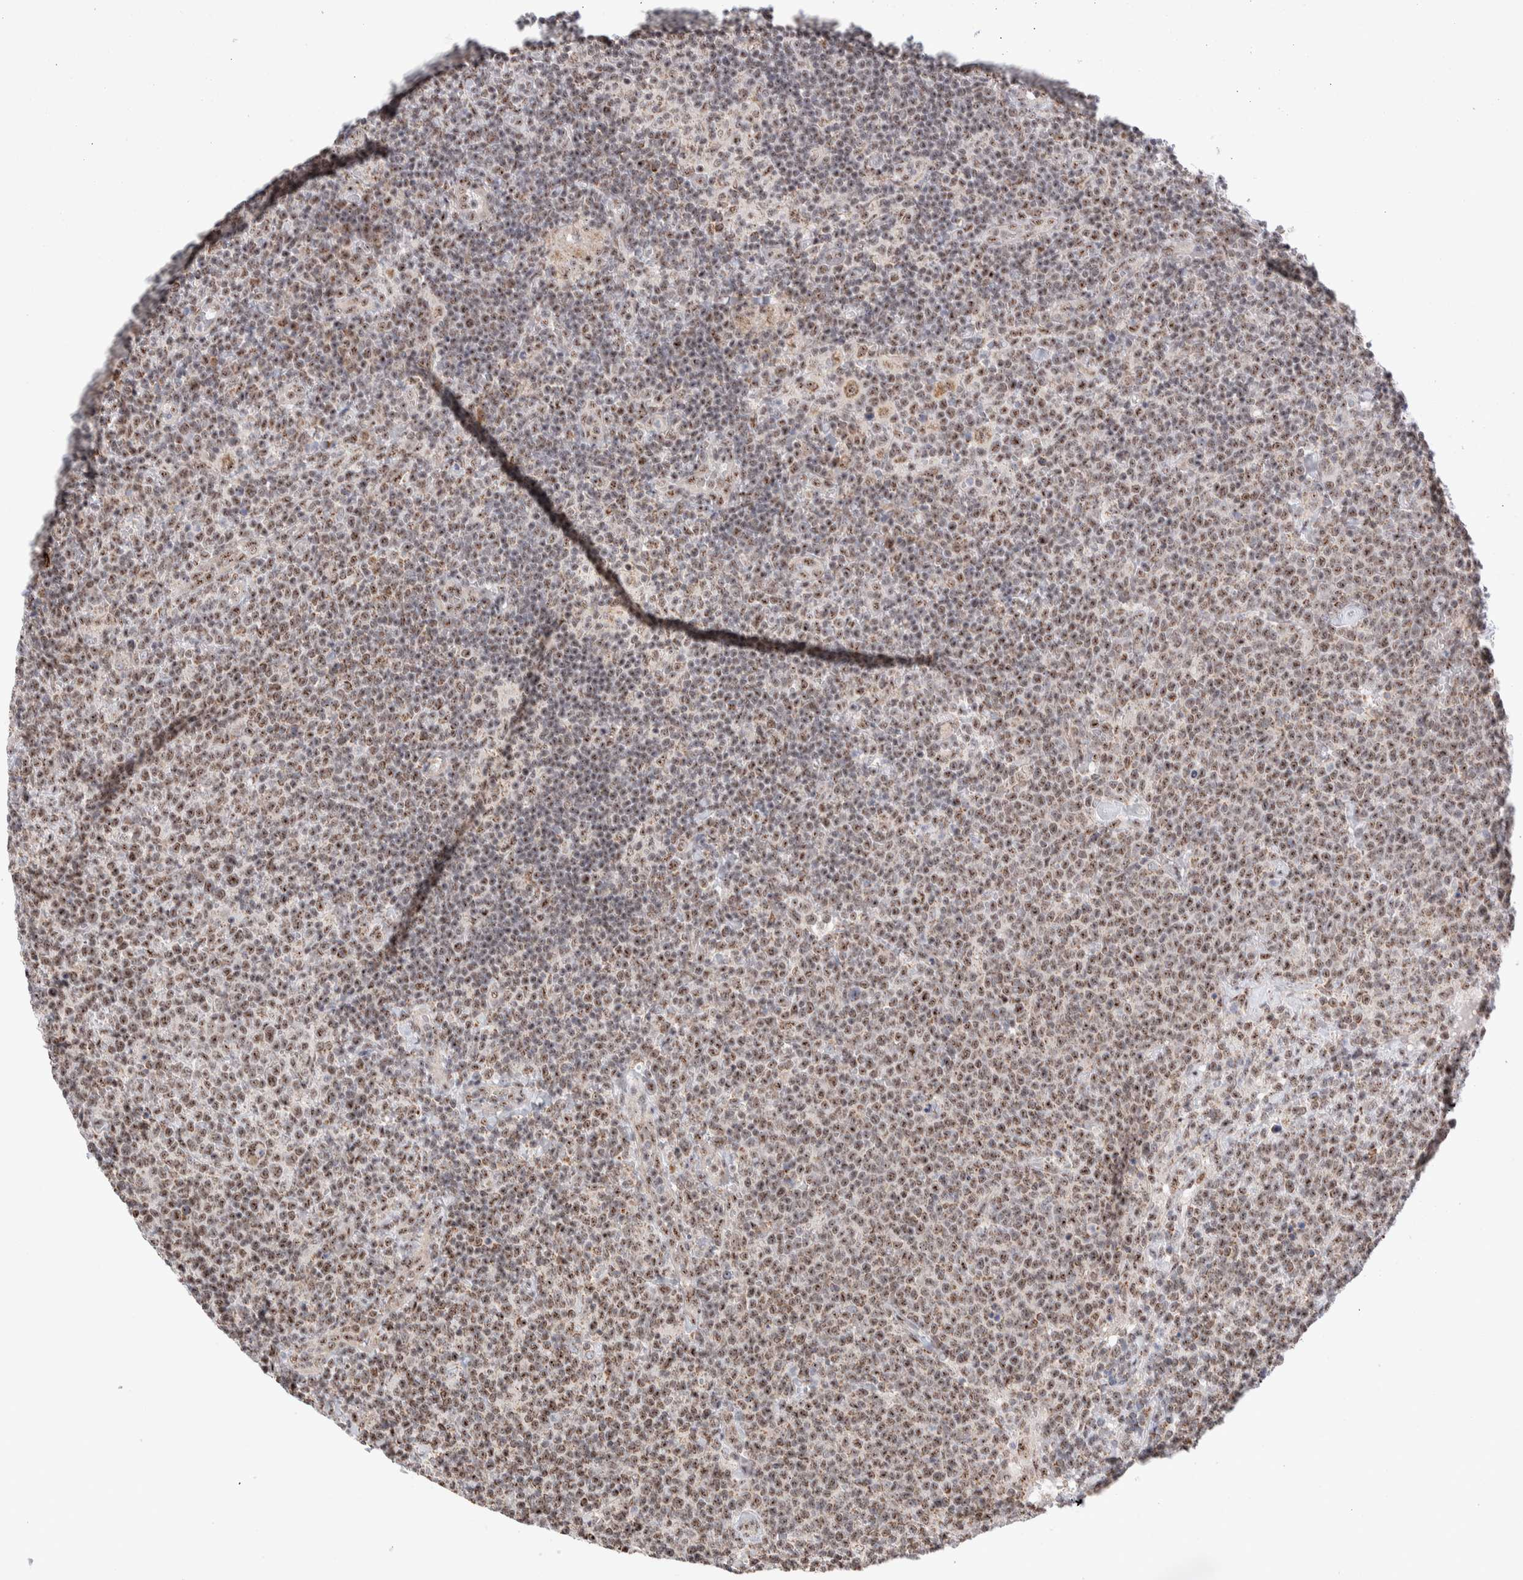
{"staining": {"intensity": "moderate", "quantity": ">75%", "location": "nuclear"}, "tissue": "lymphoma", "cell_type": "Tumor cells", "image_type": "cancer", "snomed": [{"axis": "morphology", "description": "Malignant lymphoma, non-Hodgkin's type, High grade"}, {"axis": "topography", "description": "Lymph node"}], "caption": "Immunohistochemical staining of lymphoma shows medium levels of moderate nuclear protein staining in about >75% of tumor cells. The staining was performed using DAB, with brown indicating positive protein expression. Nuclei are stained blue with hematoxylin.", "gene": "ZNF695", "patient": {"sex": "male", "age": 61}}